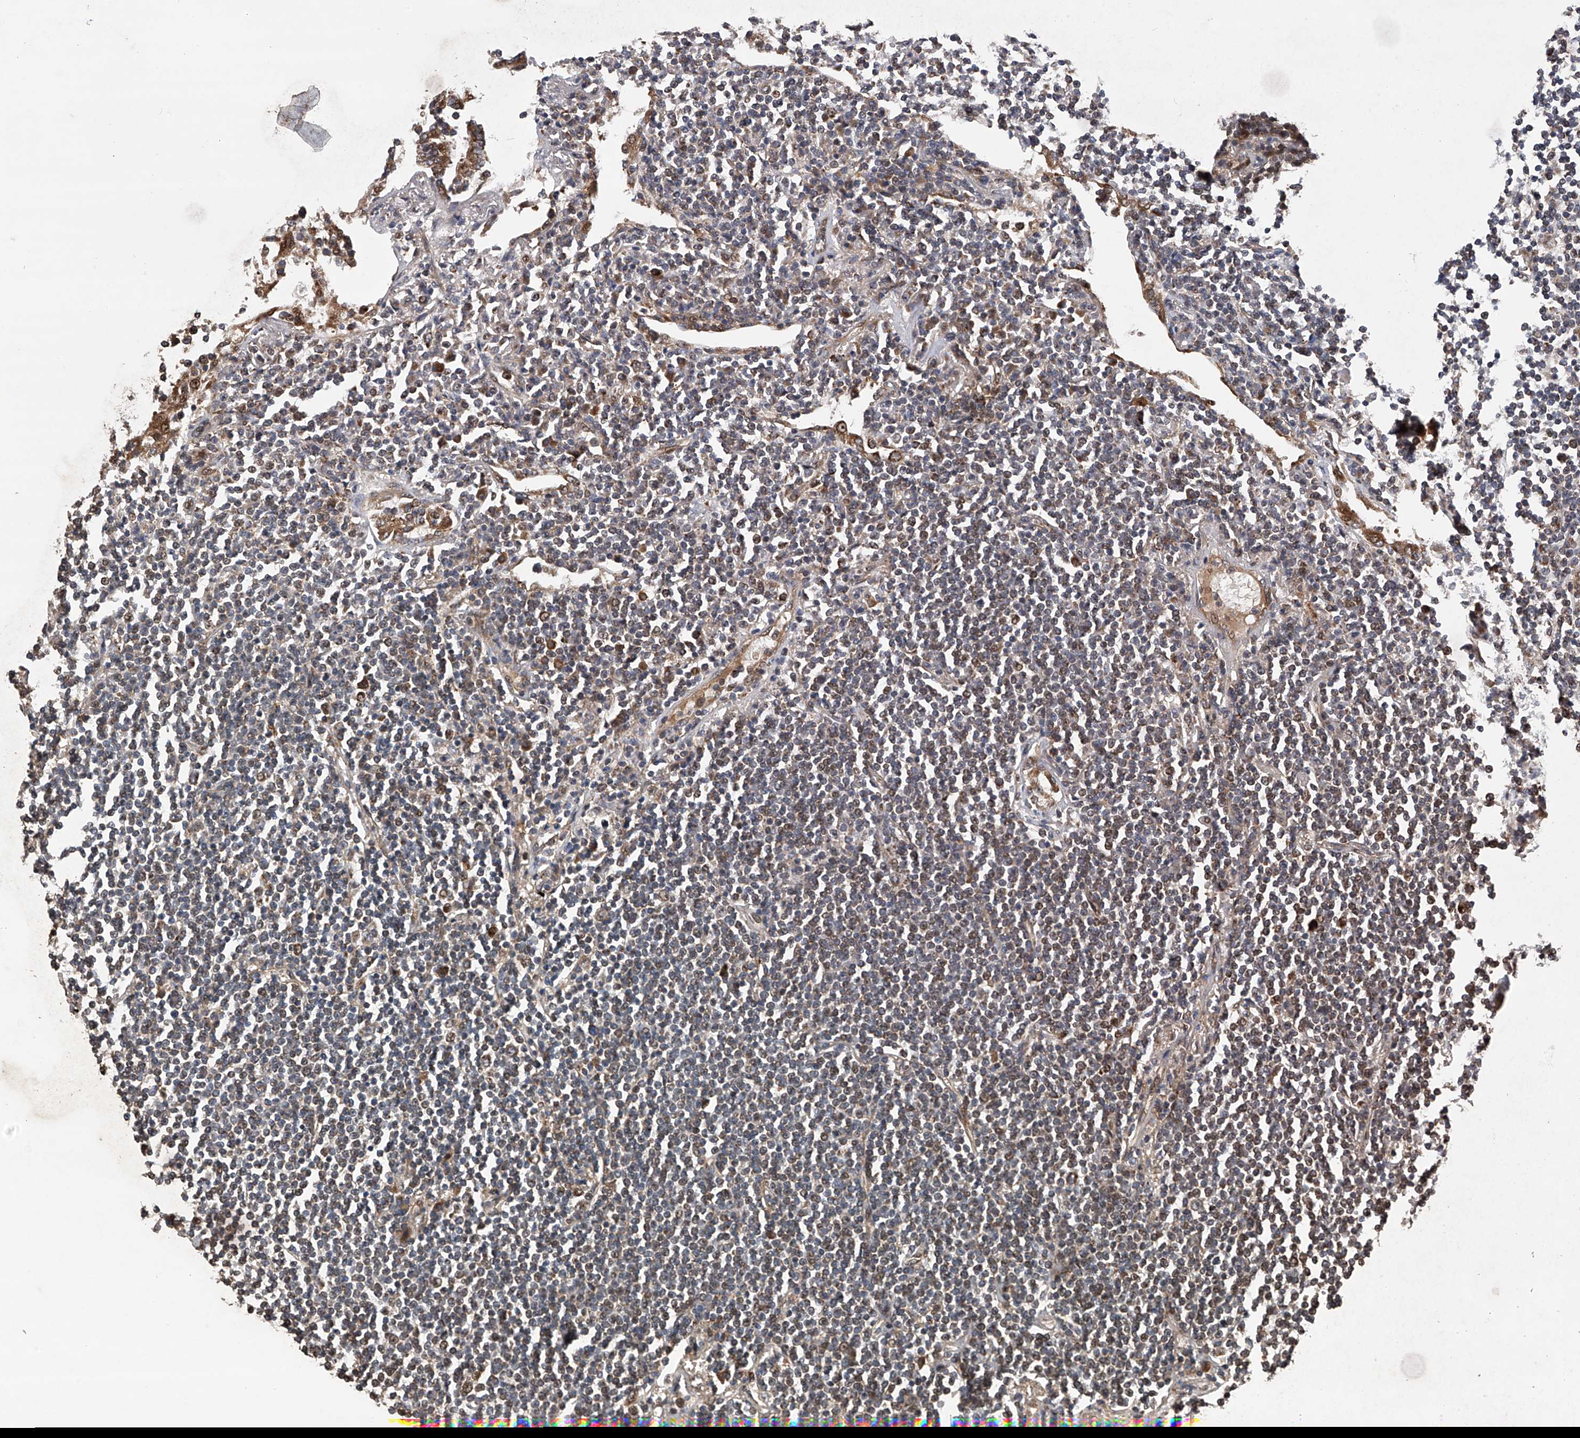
{"staining": {"intensity": "weak", "quantity": "25%-75%", "location": "cytoplasmic/membranous,nuclear"}, "tissue": "lymphoma", "cell_type": "Tumor cells", "image_type": "cancer", "snomed": [{"axis": "morphology", "description": "Malignant lymphoma, non-Hodgkin's type, Low grade"}, {"axis": "topography", "description": "Lung"}], "caption": "Lymphoma stained with immunohistochemistry reveals weak cytoplasmic/membranous and nuclear staining in about 25%-75% of tumor cells. (brown staining indicates protein expression, while blue staining denotes nuclei).", "gene": "MAP3K11", "patient": {"sex": "female", "age": 71}}